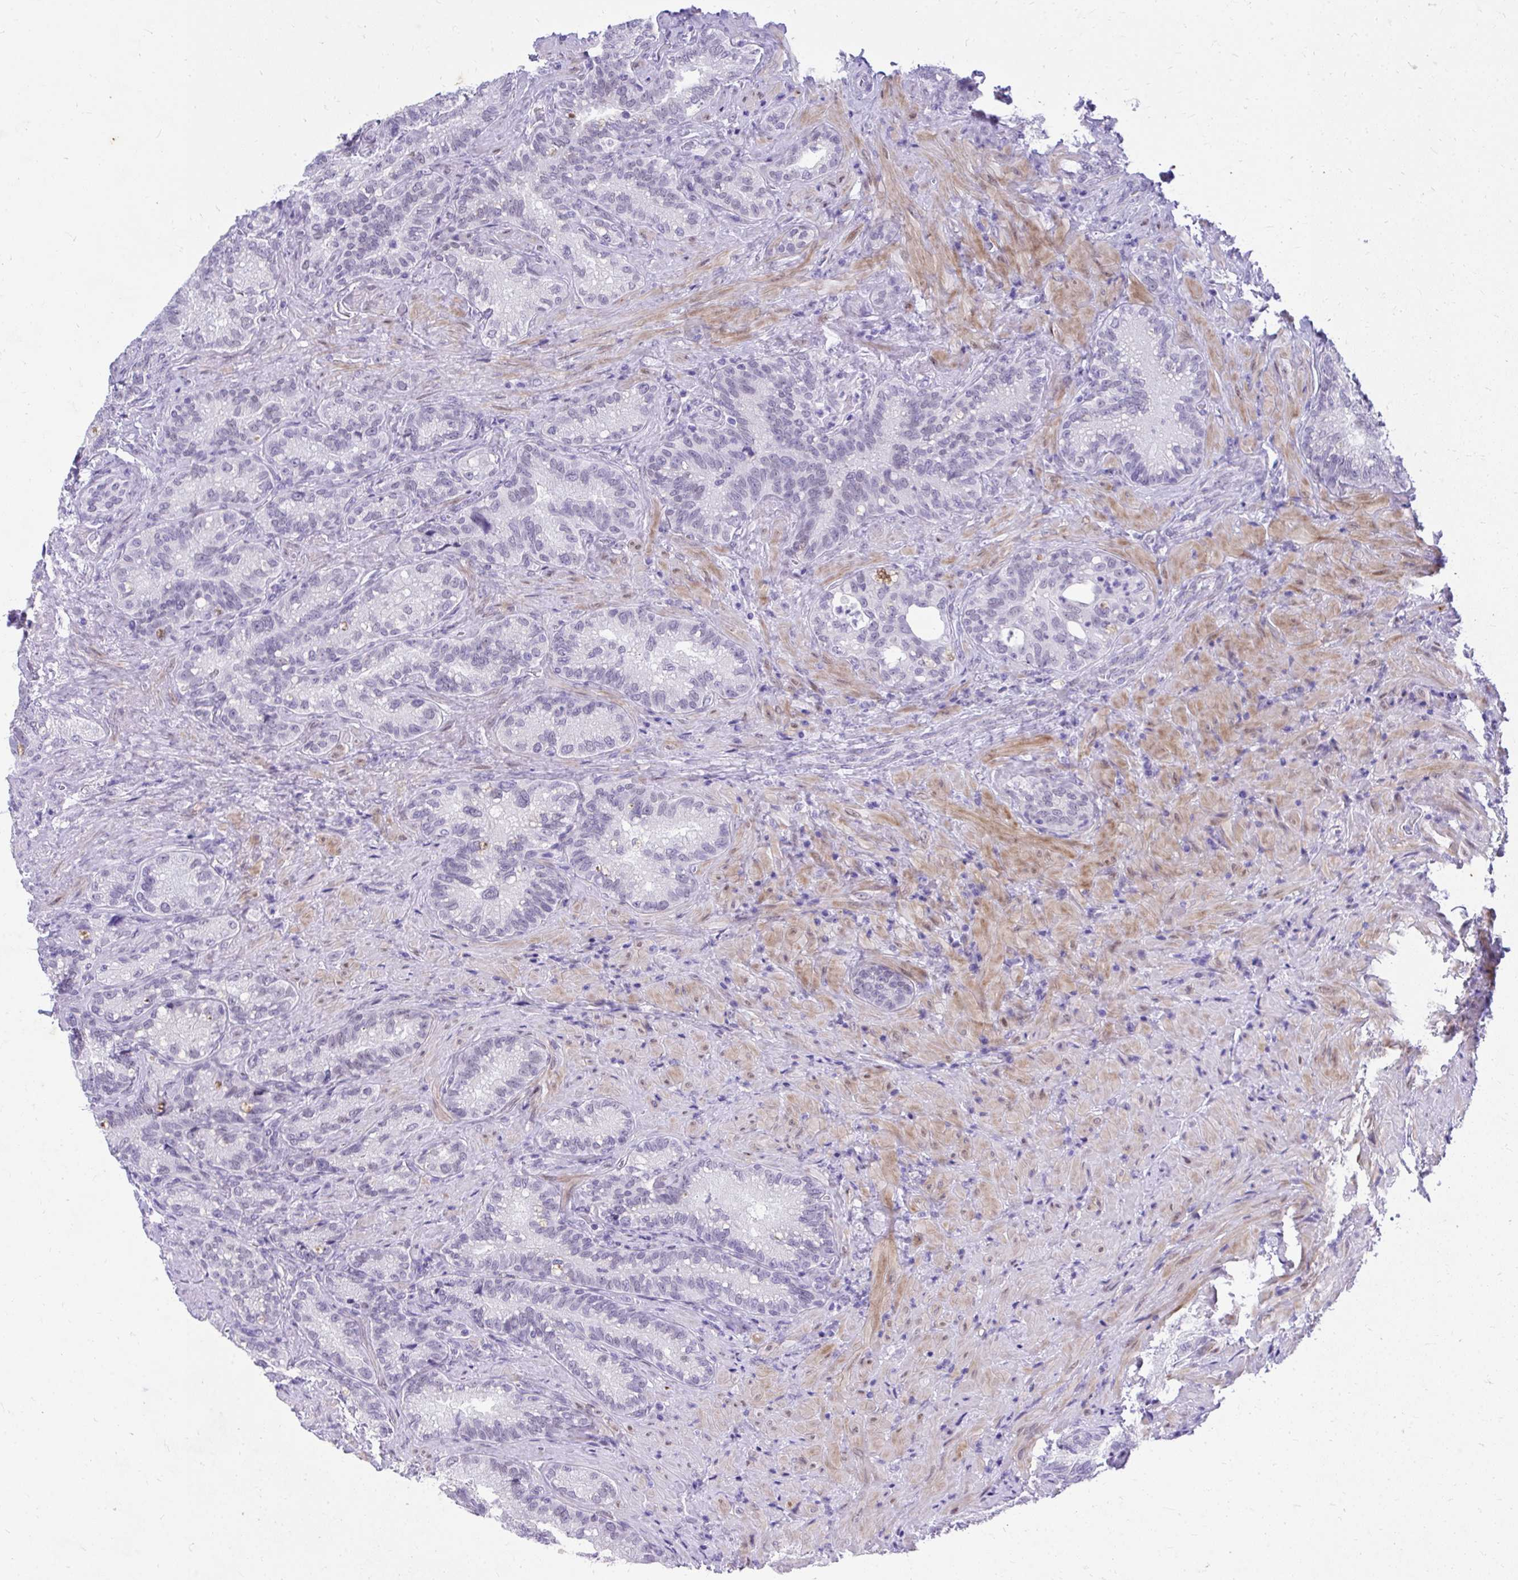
{"staining": {"intensity": "weak", "quantity": "<25%", "location": "nuclear"}, "tissue": "seminal vesicle", "cell_type": "Glandular cells", "image_type": "normal", "snomed": [{"axis": "morphology", "description": "Normal tissue, NOS"}, {"axis": "topography", "description": "Seminal veicle"}], "caption": "Immunohistochemistry (IHC) of normal human seminal vesicle demonstrates no positivity in glandular cells. Nuclei are stained in blue.", "gene": "KLK1", "patient": {"sex": "male", "age": 68}}